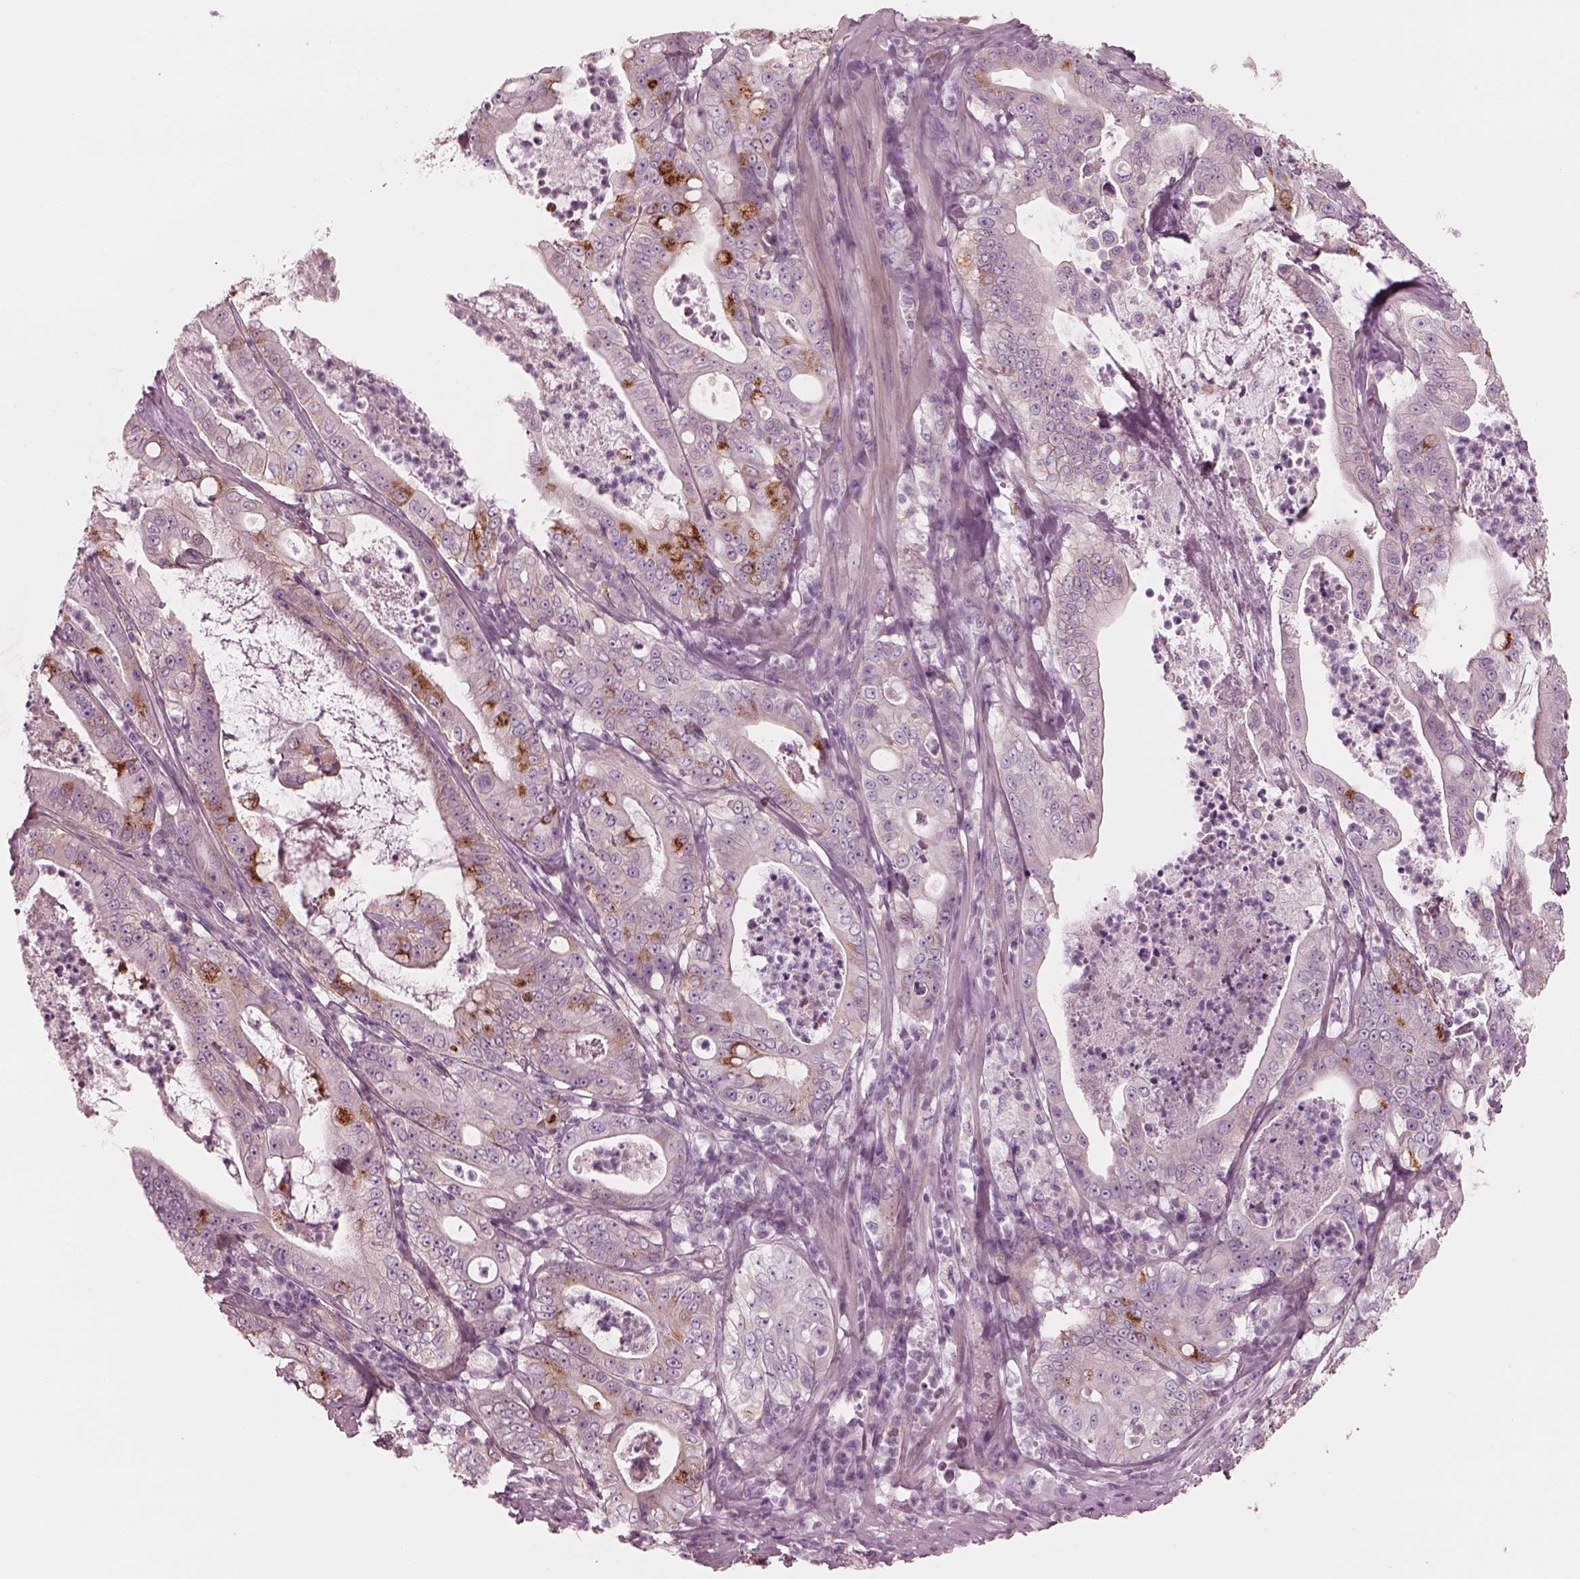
{"staining": {"intensity": "strong", "quantity": "<25%", "location": "cytoplasmic/membranous"}, "tissue": "pancreatic cancer", "cell_type": "Tumor cells", "image_type": "cancer", "snomed": [{"axis": "morphology", "description": "Adenocarcinoma, NOS"}, {"axis": "topography", "description": "Pancreas"}], "caption": "Immunohistochemistry (IHC) histopathology image of pancreatic cancer stained for a protein (brown), which demonstrates medium levels of strong cytoplasmic/membranous positivity in about <25% of tumor cells.", "gene": "ELAPOR1", "patient": {"sex": "male", "age": 71}}